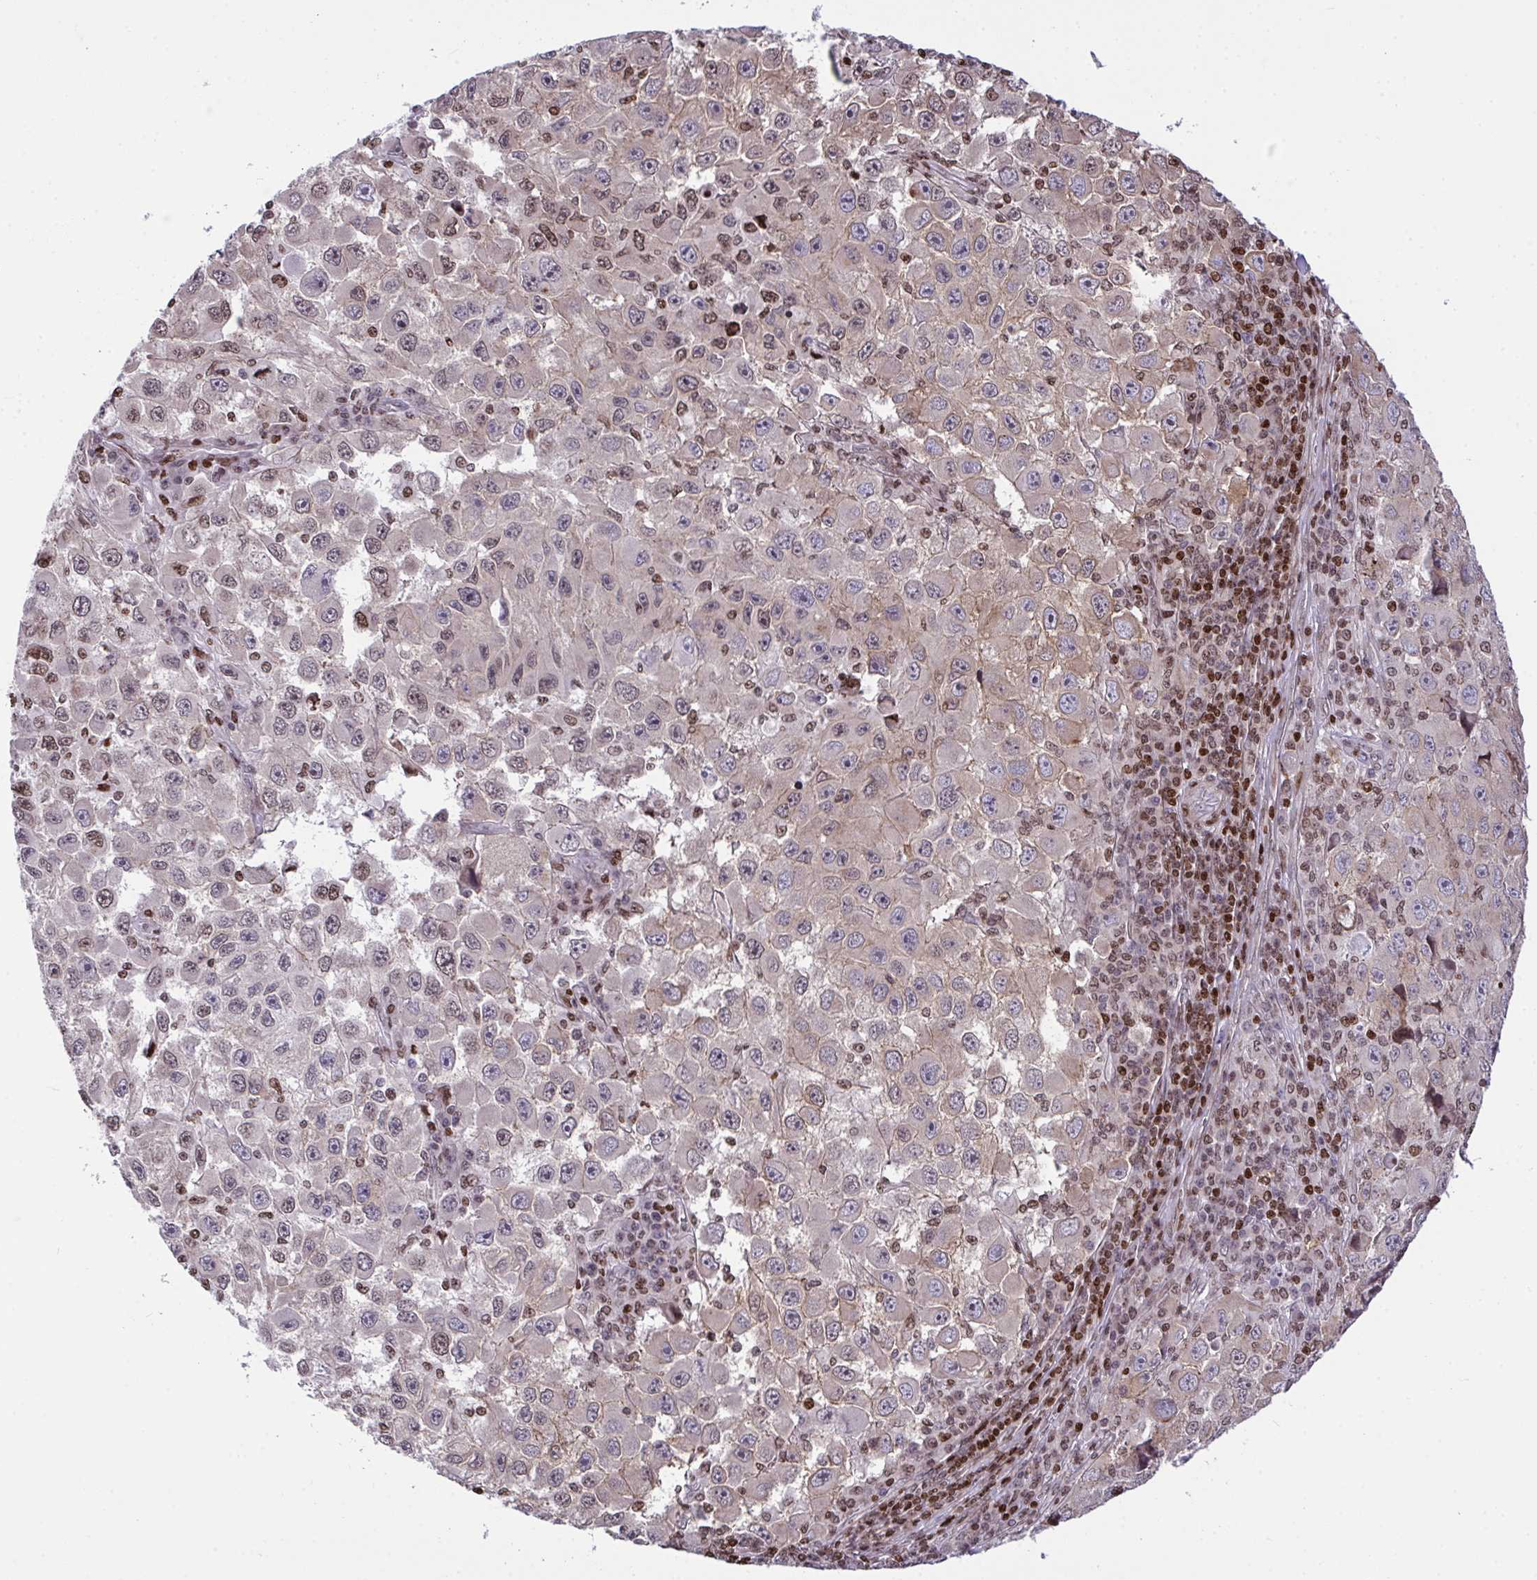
{"staining": {"intensity": "moderate", "quantity": "<25%", "location": "nuclear"}, "tissue": "melanoma", "cell_type": "Tumor cells", "image_type": "cancer", "snomed": [{"axis": "morphology", "description": "Malignant melanoma, Metastatic site"}, {"axis": "topography", "description": "Lymph node"}], "caption": "The image reveals staining of malignant melanoma (metastatic site), revealing moderate nuclear protein positivity (brown color) within tumor cells.", "gene": "RAPGEF5", "patient": {"sex": "female", "age": 67}}